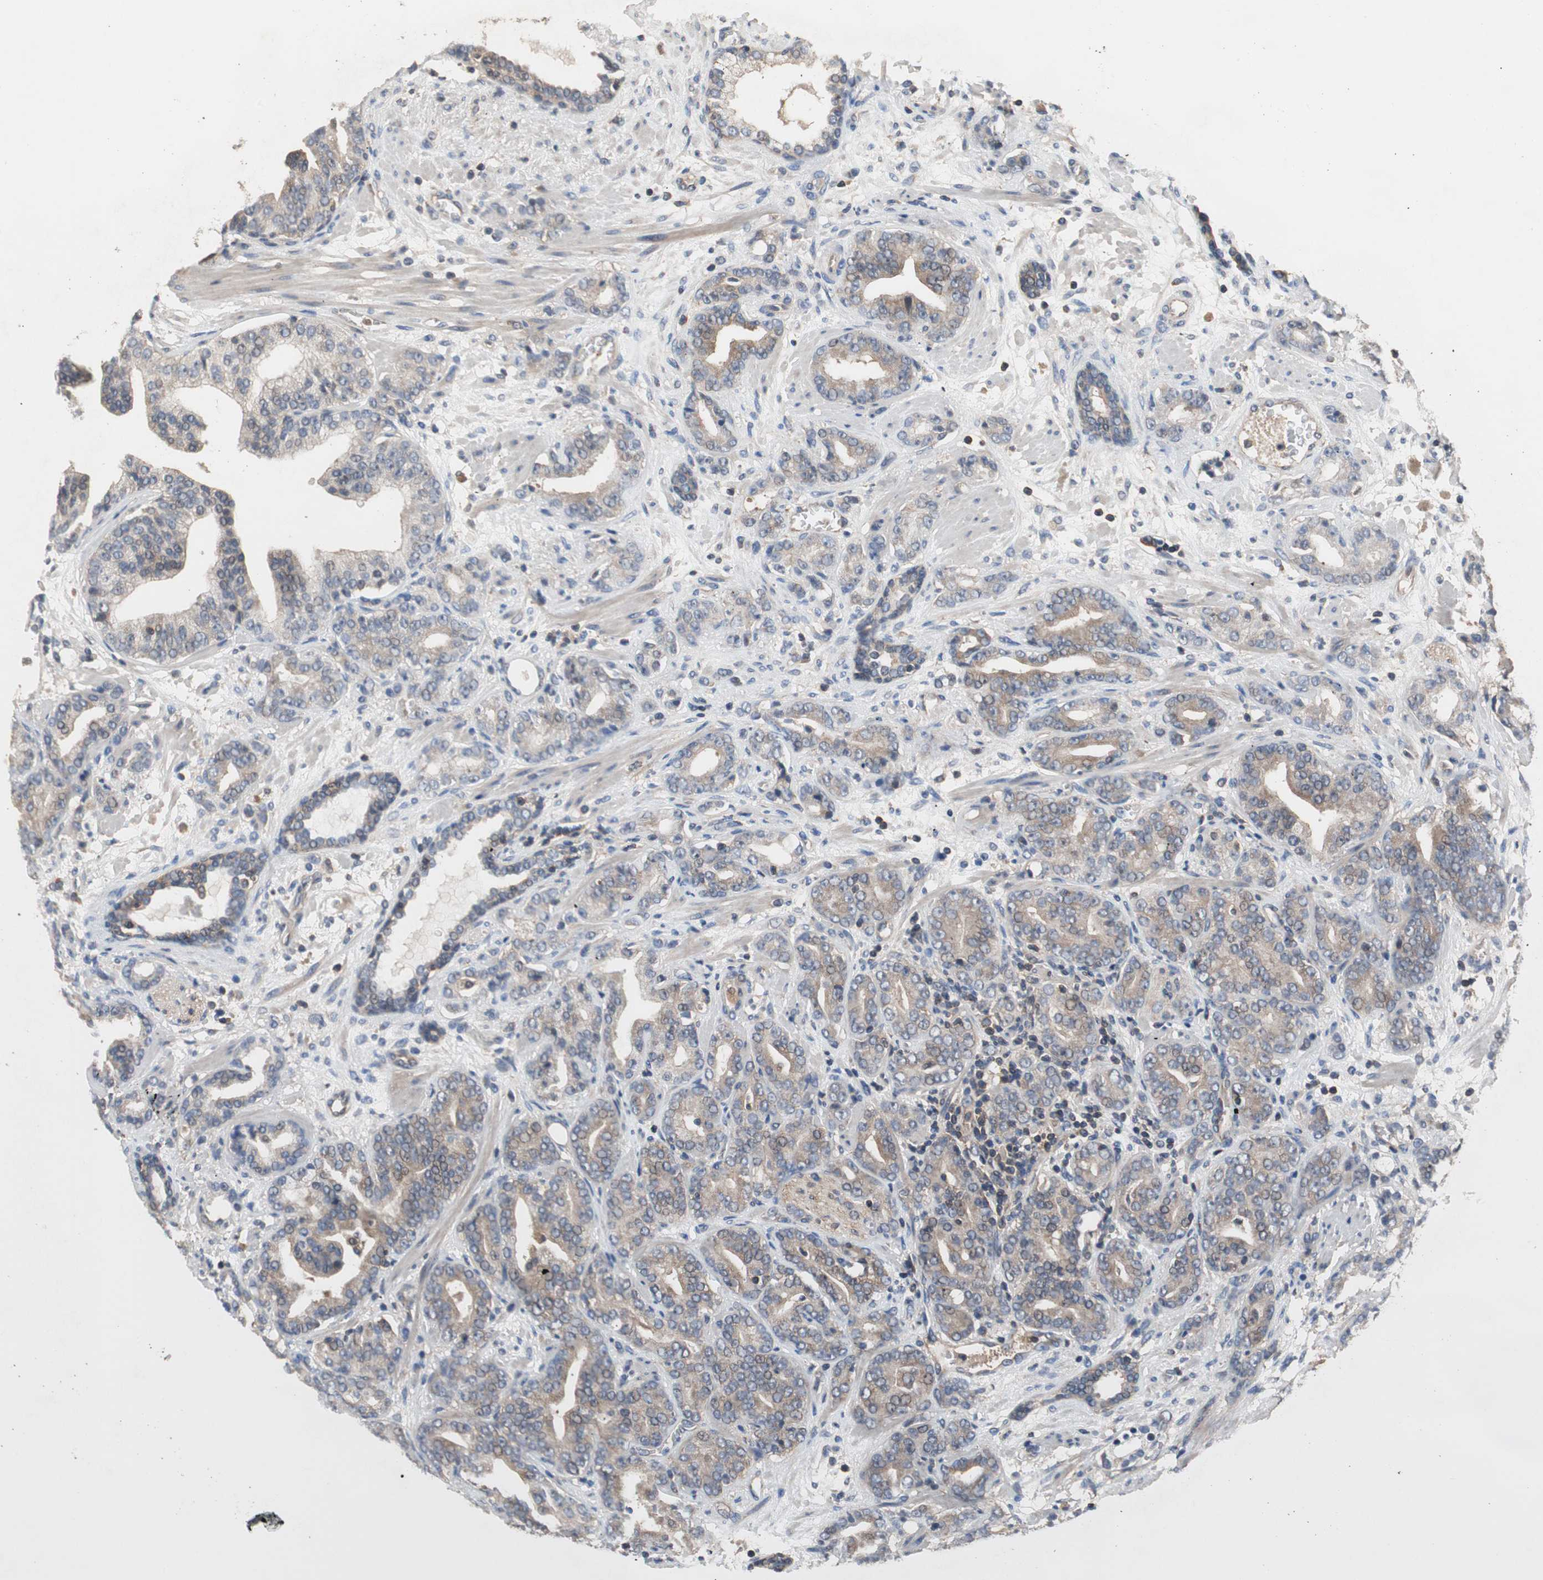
{"staining": {"intensity": "moderate", "quantity": "25%-75%", "location": "cytoplasmic/membranous"}, "tissue": "prostate cancer", "cell_type": "Tumor cells", "image_type": "cancer", "snomed": [{"axis": "morphology", "description": "Adenocarcinoma, Low grade"}, {"axis": "topography", "description": "Prostate"}], "caption": "Prostate cancer (low-grade adenocarcinoma) tissue shows moderate cytoplasmic/membranous staining in approximately 25%-75% of tumor cells, visualized by immunohistochemistry.", "gene": "MAP4K2", "patient": {"sex": "male", "age": 63}}